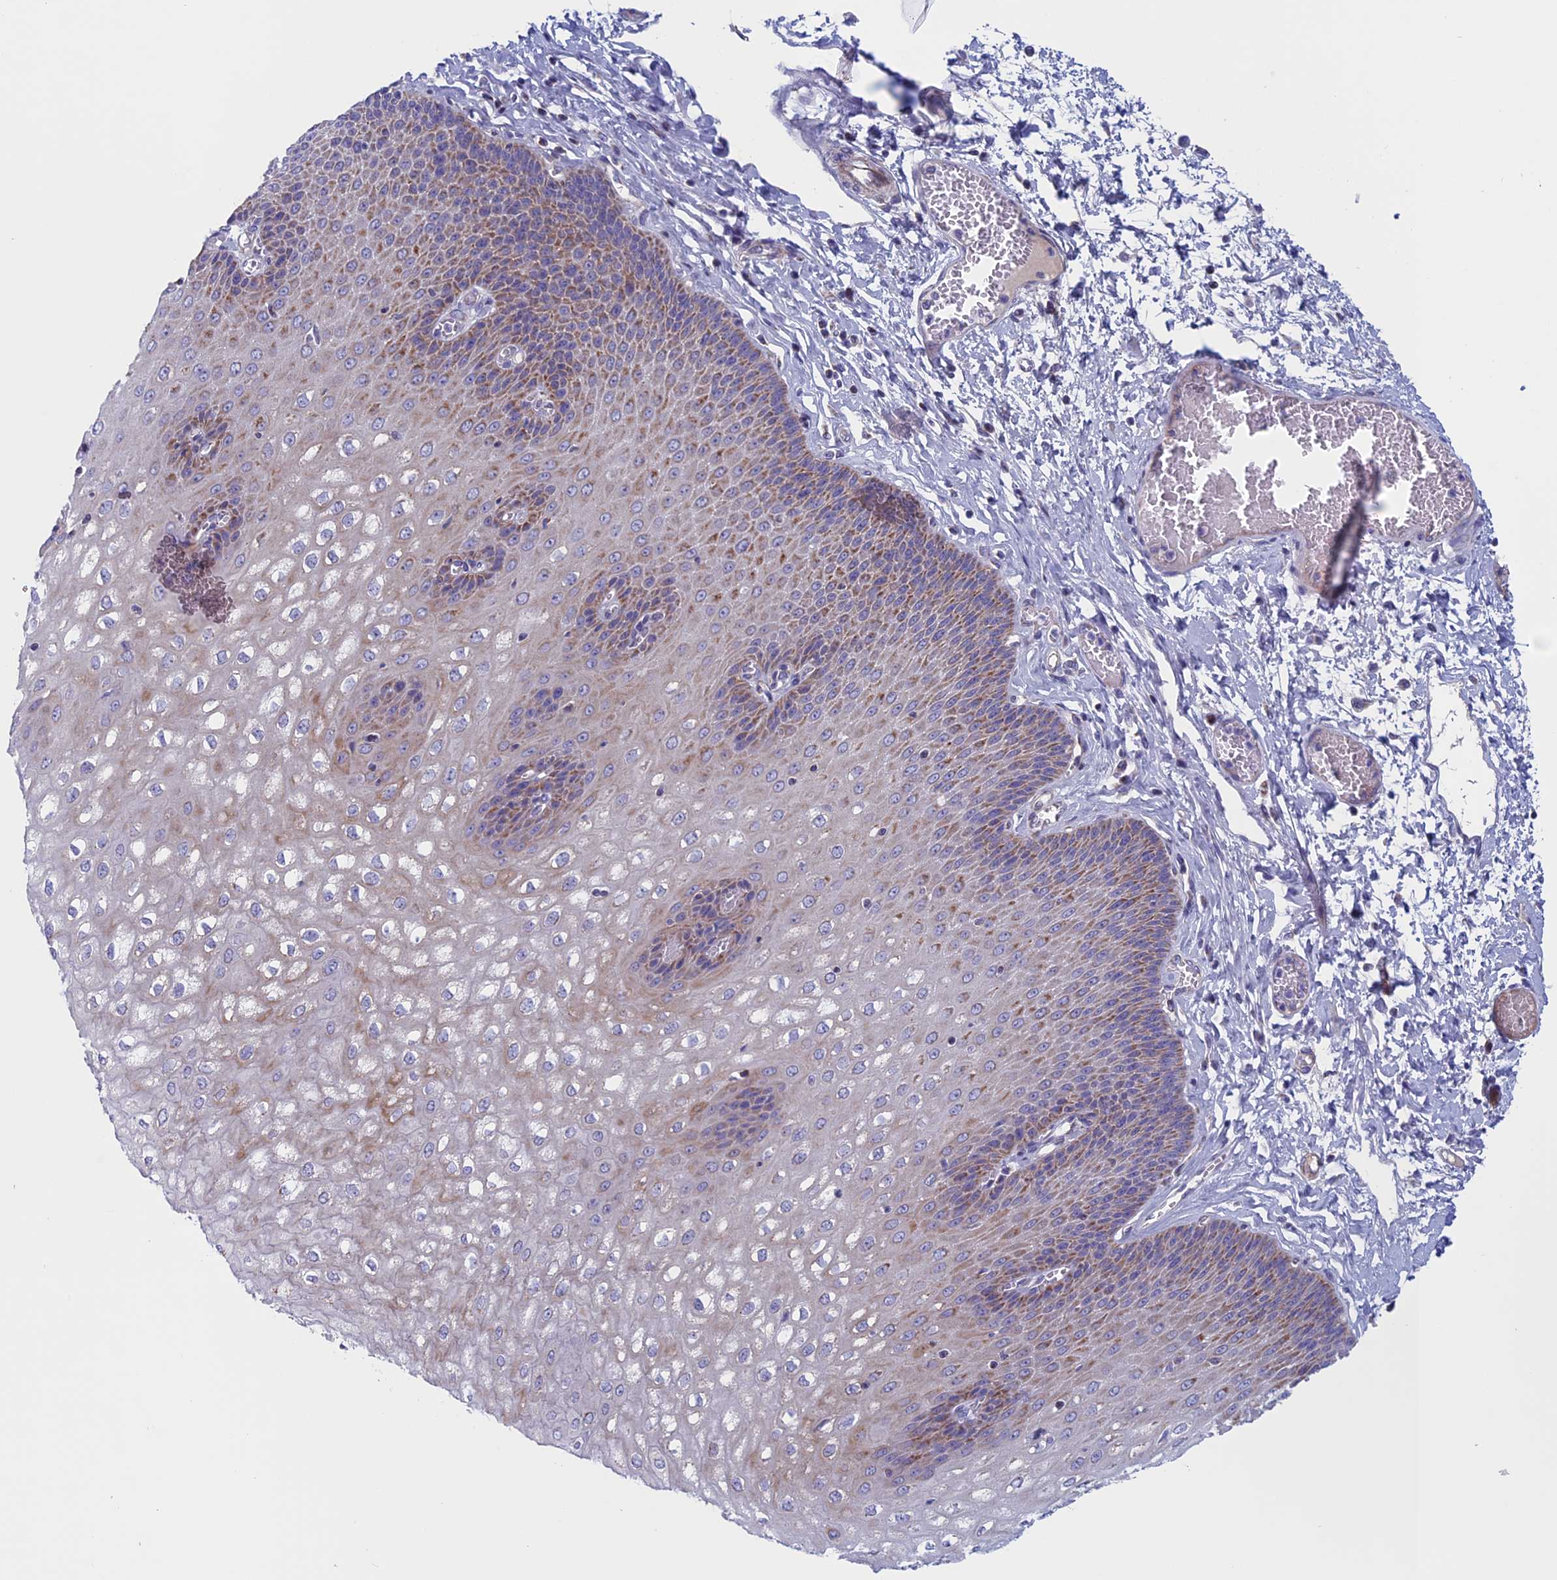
{"staining": {"intensity": "moderate", "quantity": ">75%", "location": "cytoplasmic/membranous"}, "tissue": "esophagus", "cell_type": "Squamous epithelial cells", "image_type": "normal", "snomed": [{"axis": "morphology", "description": "Normal tissue, NOS"}, {"axis": "topography", "description": "Esophagus"}], "caption": "This histopathology image demonstrates IHC staining of unremarkable human esophagus, with medium moderate cytoplasmic/membranous positivity in approximately >75% of squamous epithelial cells.", "gene": "NDUFB9", "patient": {"sex": "male", "age": 60}}